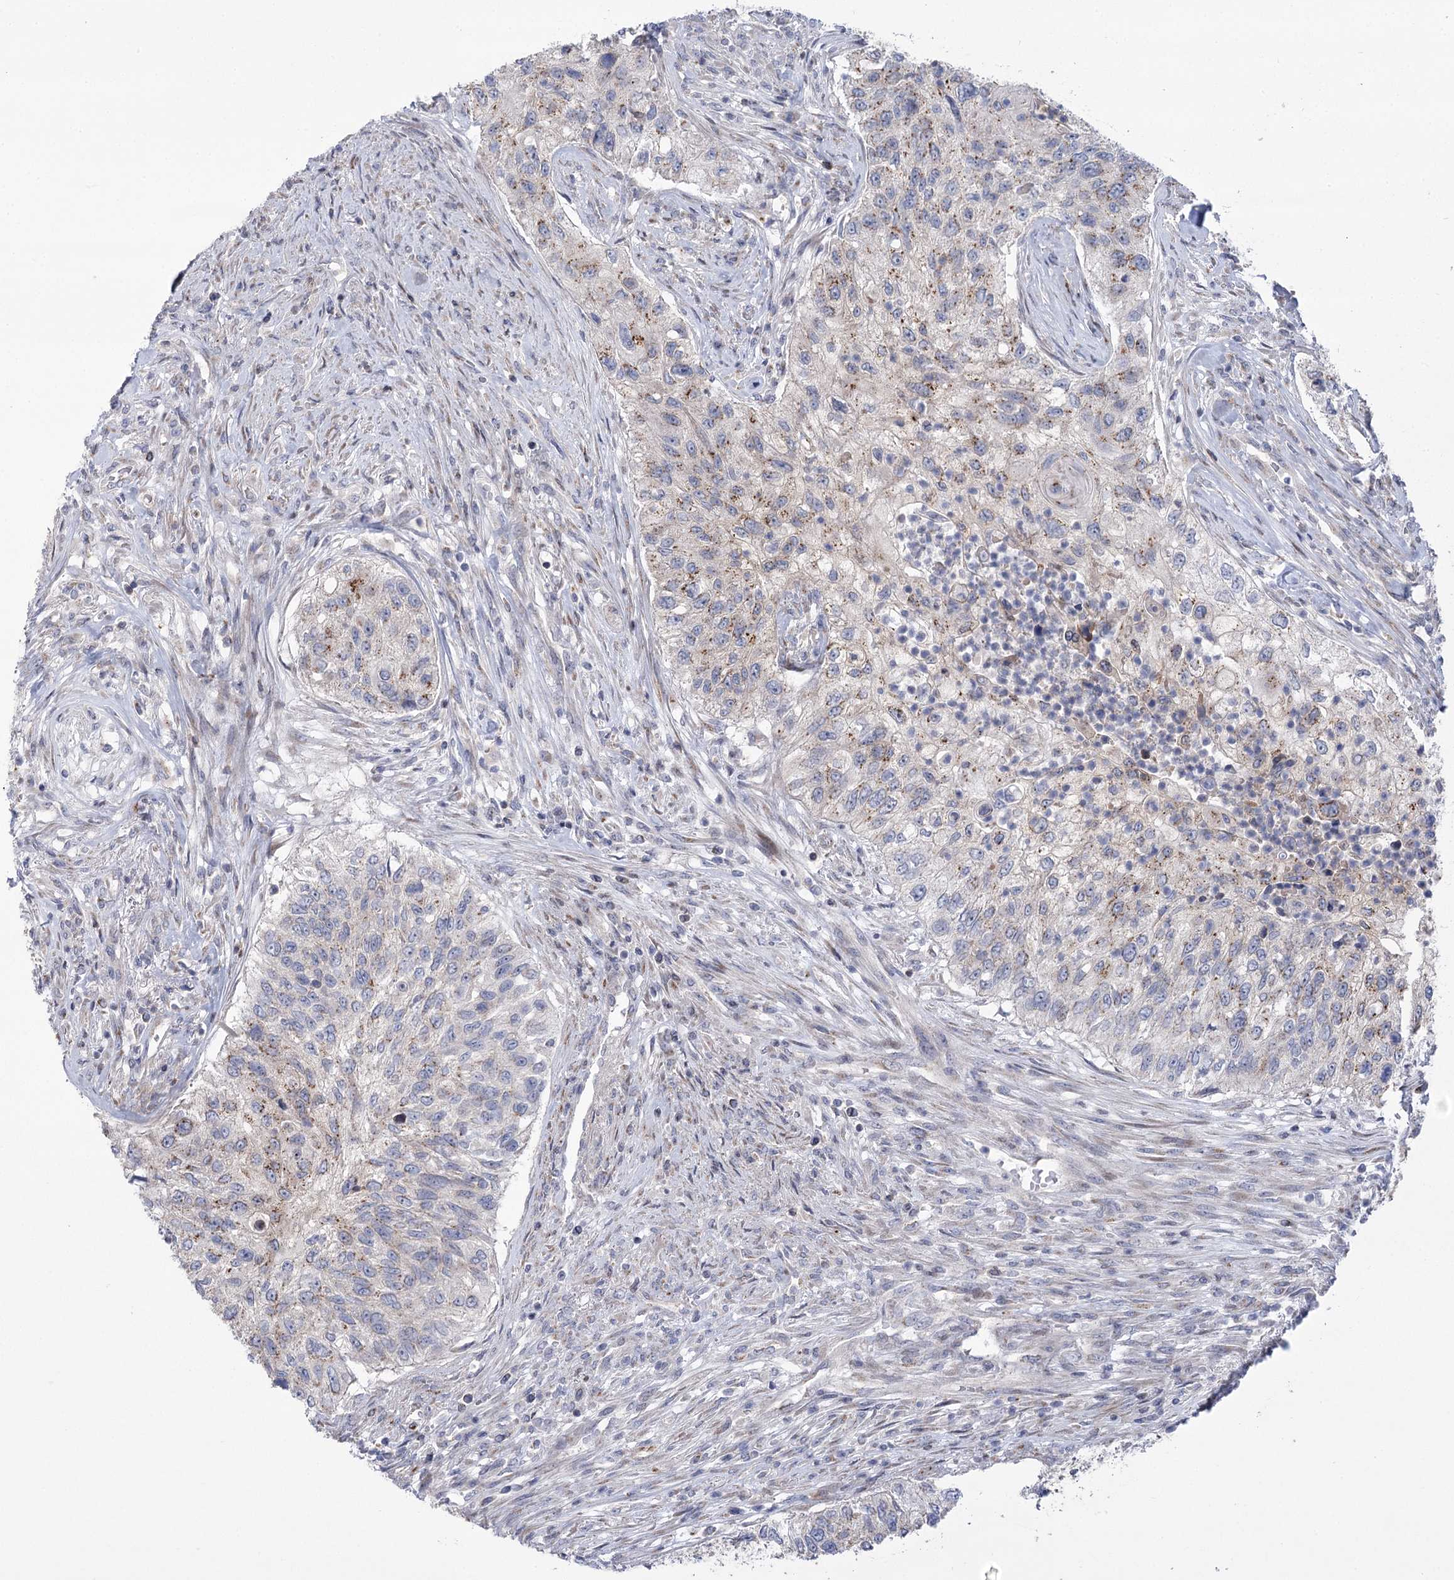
{"staining": {"intensity": "weak", "quantity": "25%-75%", "location": "cytoplasmic/membranous"}, "tissue": "urothelial cancer", "cell_type": "Tumor cells", "image_type": "cancer", "snomed": [{"axis": "morphology", "description": "Urothelial carcinoma, High grade"}, {"axis": "topography", "description": "Urinary bladder"}], "caption": "Immunohistochemical staining of human urothelial cancer demonstrates low levels of weak cytoplasmic/membranous expression in approximately 25%-75% of tumor cells.", "gene": "NME7", "patient": {"sex": "female", "age": 60}}